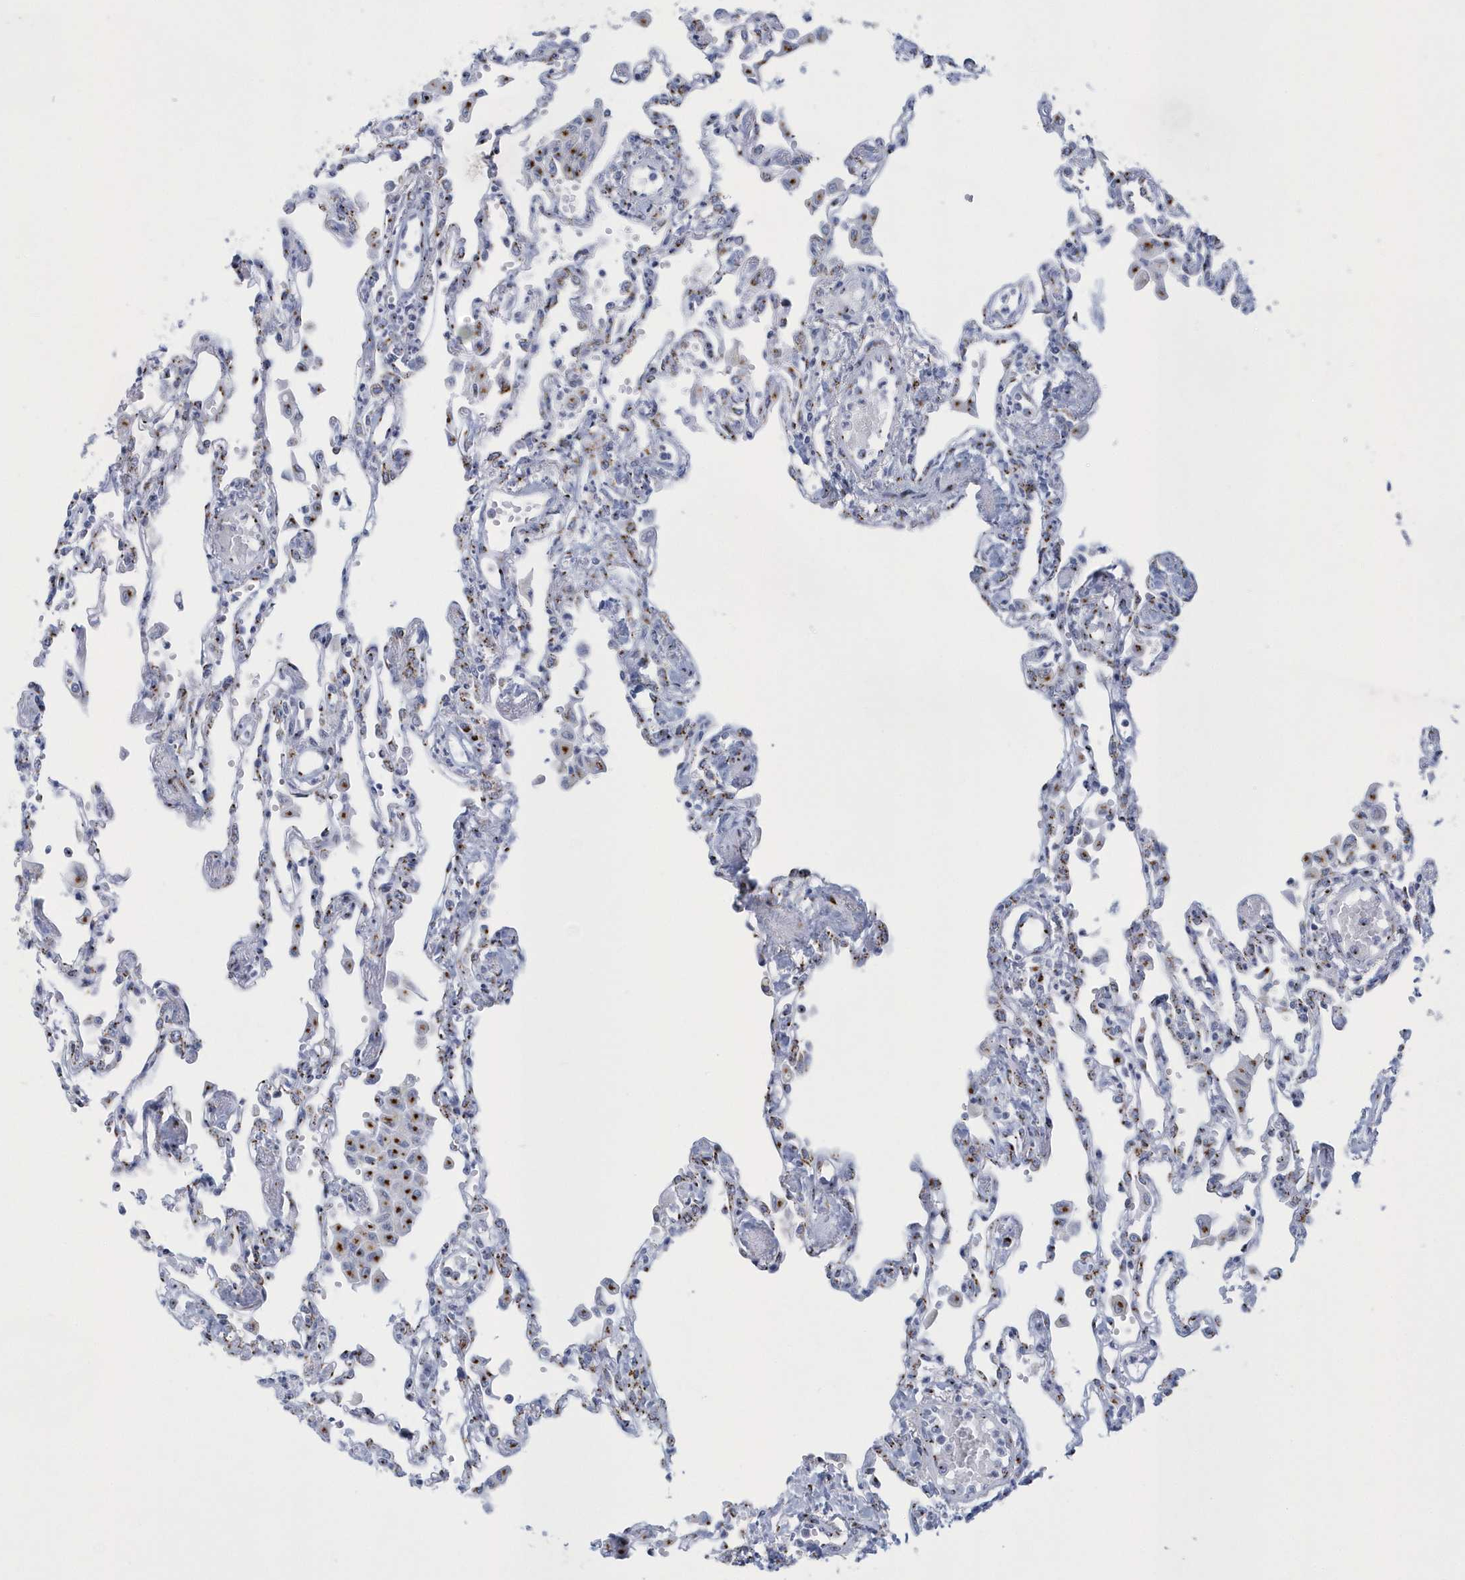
{"staining": {"intensity": "moderate", "quantity": "<25%", "location": "cytoplasmic/membranous"}, "tissue": "lung", "cell_type": "Alveolar cells", "image_type": "normal", "snomed": [{"axis": "morphology", "description": "Normal tissue, NOS"}, {"axis": "topography", "description": "Bronchus"}, {"axis": "topography", "description": "Lung"}], "caption": "Immunohistochemistry photomicrograph of normal human lung stained for a protein (brown), which displays low levels of moderate cytoplasmic/membranous expression in about <25% of alveolar cells.", "gene": "SLX9", "patient": {"sex": "female", "age": 49}}